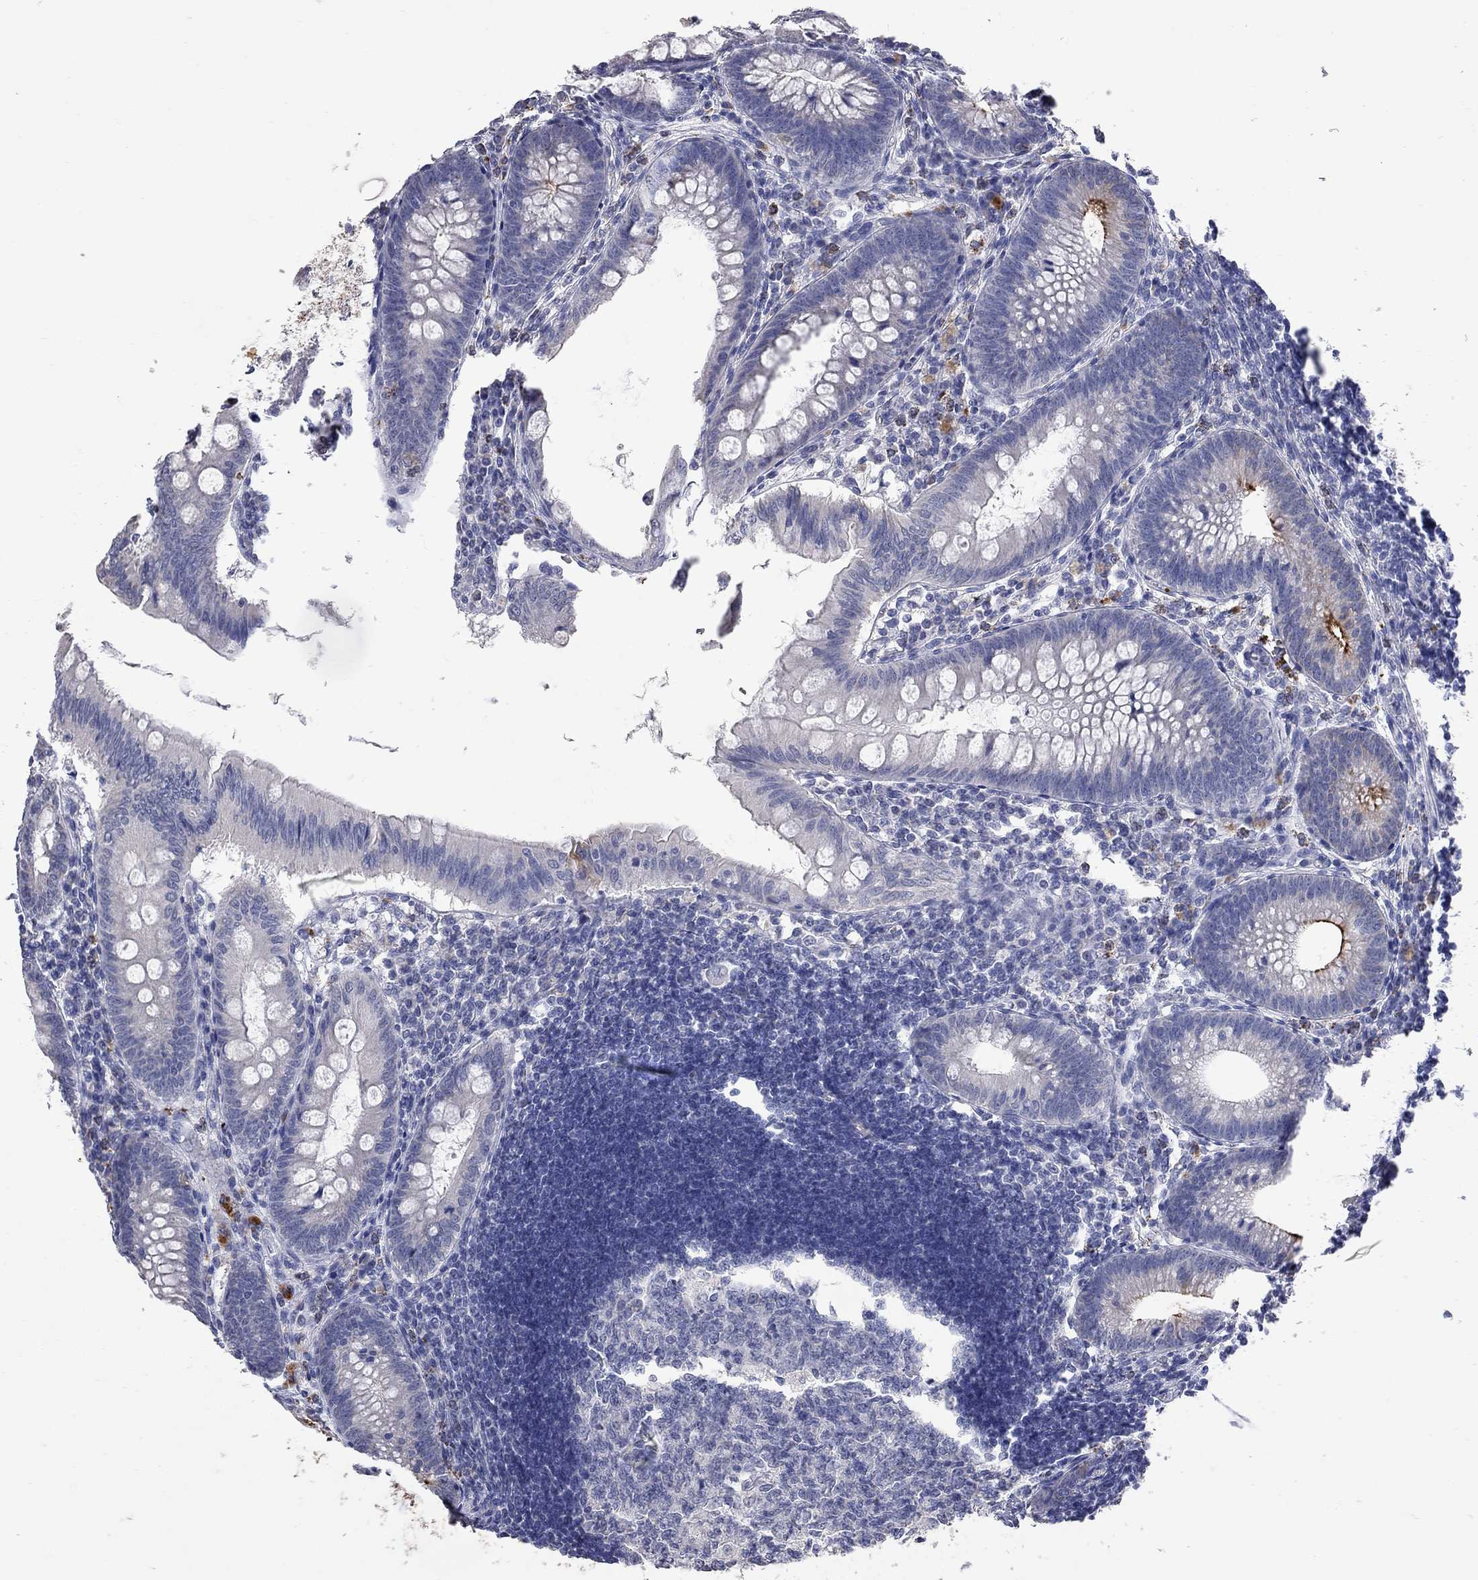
{"staining": {"intensity": "strong", "quantity": "<25%", "location": "cytoplasmic/membranous"}, "tissue": "appendix", "cell_type": "Glandular cells", "image_type": "normal", "snomed": [{"axis": "morphology", "description": "Normal tissue, NOS"}, {"axis": "morphology", "description": "Inflammation, NOS"}, {"axis": "topography", "description": "Appendix"}], "caption": "Benign appendix exhibits strong cytoplasmic/membranous expression in approximately <25% of glandular cells, visualized by immunohistochemistry. (DAB = brown stain, brightfield microscopy at high magnification).", "gene": "NOS2", "patient": {"sex": "male", "age": 16}}